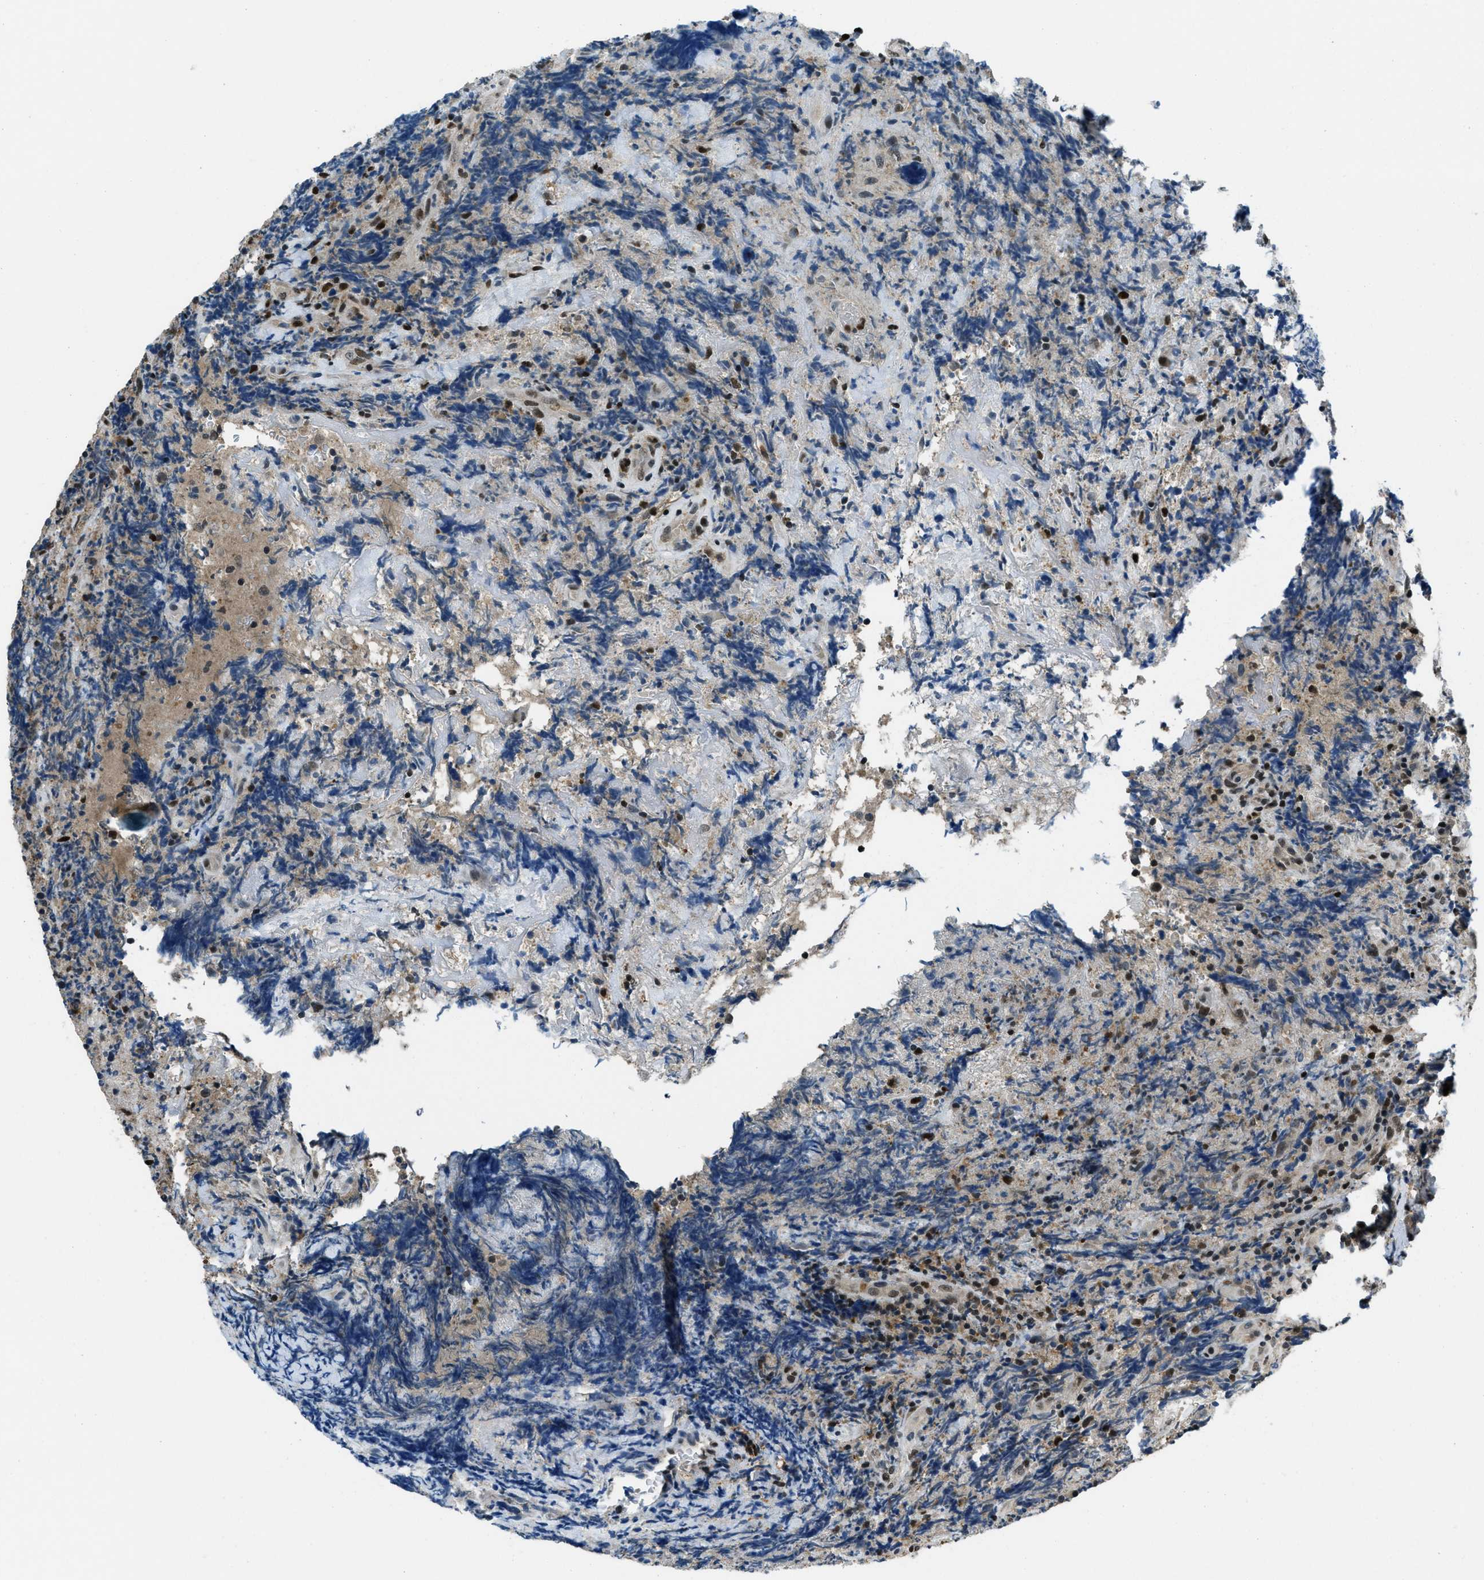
{"staining": {"intensity": "moderate", "quantity": ">75%", "location": "cytoplasmic/membranous,nuclear"}, "tissue": "lymphoma", "cell_type": "Tumor cells", "image_type": "cancer", "snomed": [{"axis": "morphology", "description": "Malignant lymphoma, non-Hodgkin's type, High grade"}, {"axis": "topography", "description": "Tonsil"}], "caption": "Protein staining of lymphoma tissue reveals moderate cytoplasmic/membranous and nuclear staining in about >75% of tumor cells.", "gene": "OGFR", "patient": {"sex": "female", "age": 36}}